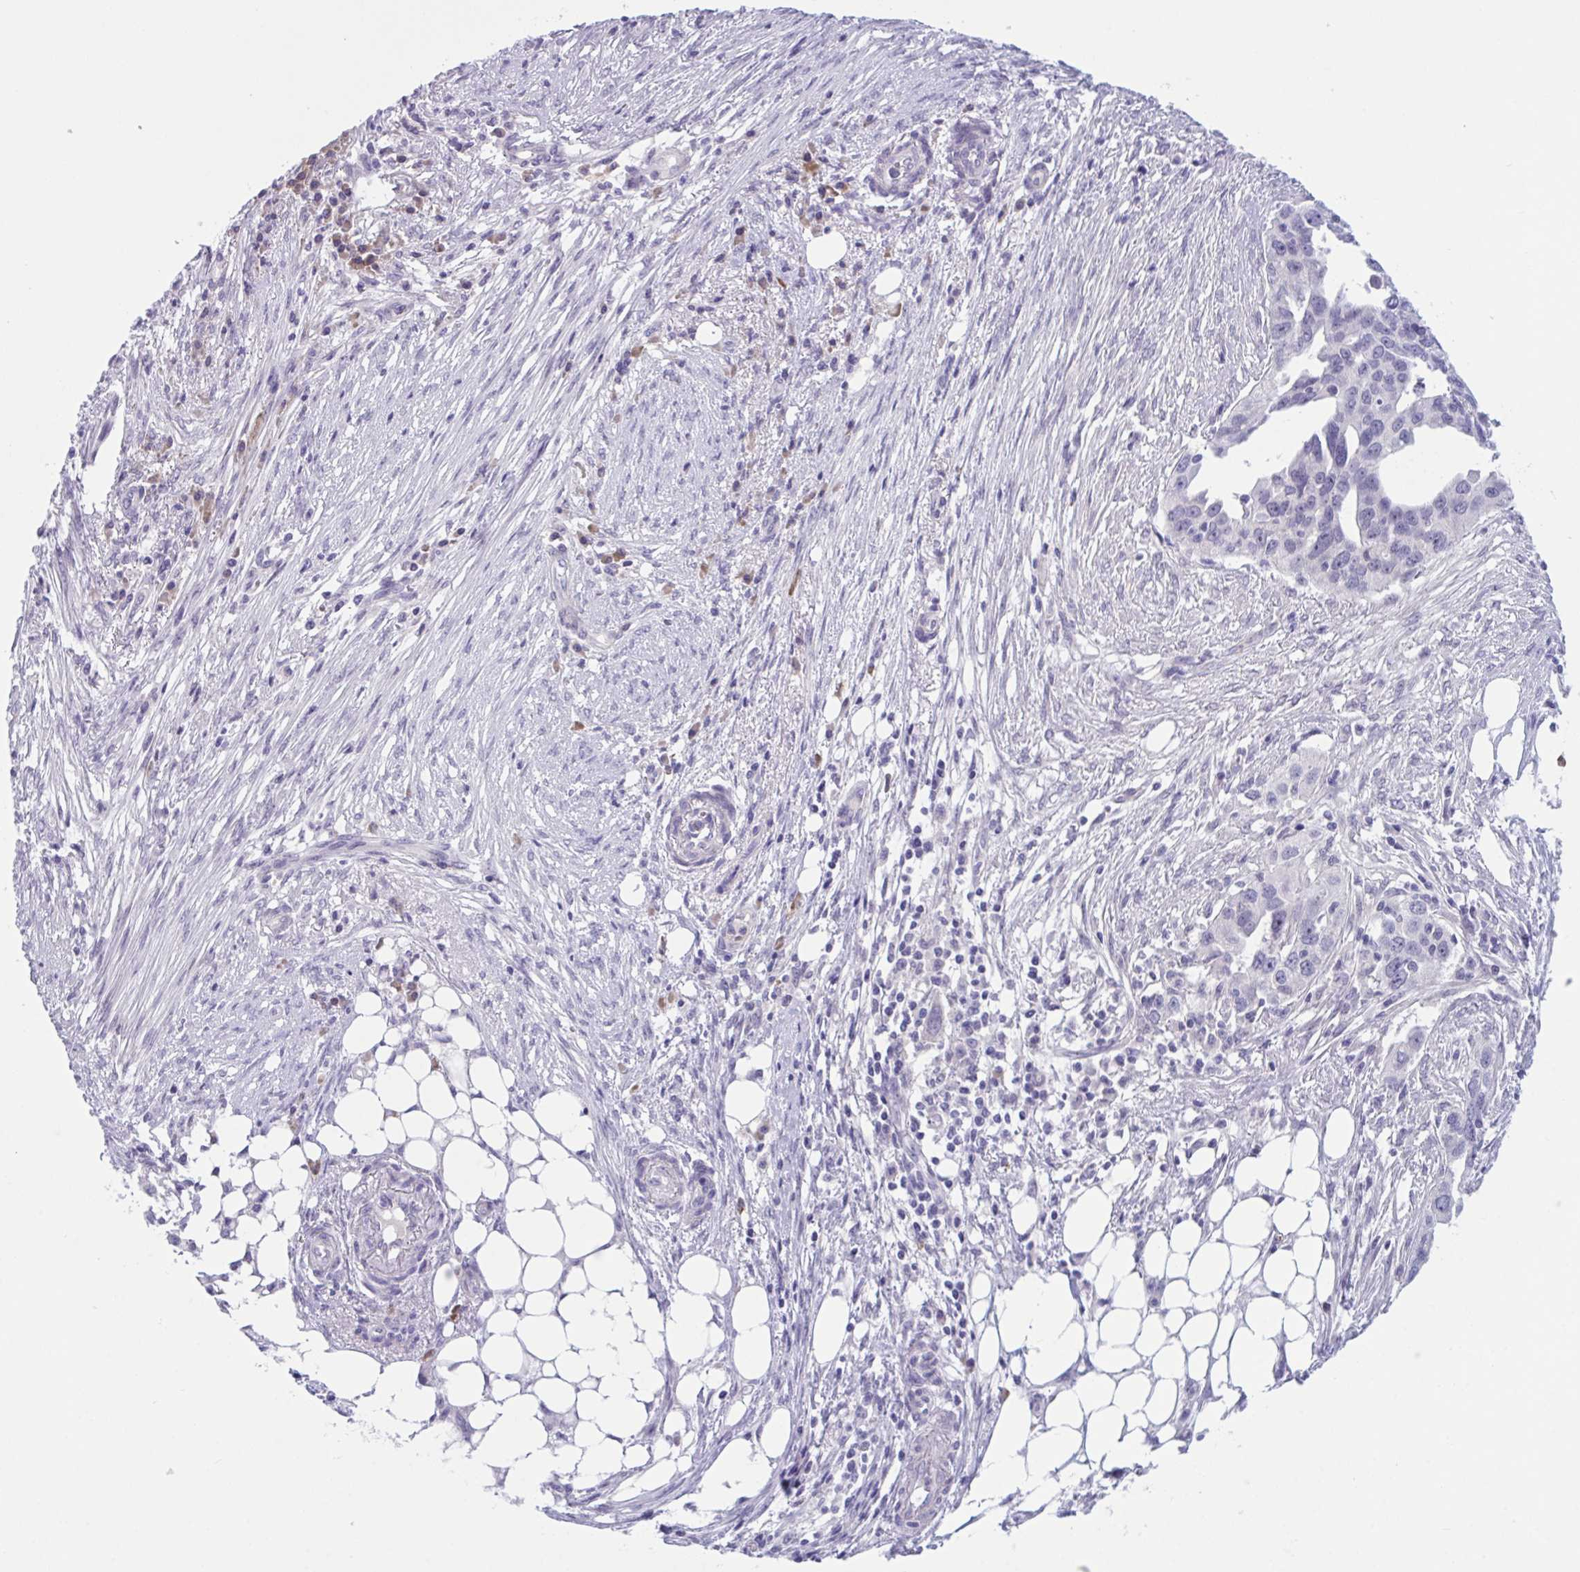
{"staining": {"intensity": "negative", "quantity": "none", "location": "none"}, "tissue": "ovarian cancer", "cell_type": "Tumor cells", "image_type": "cancer", "snomed": [{"axis": "morphology", "description": "Carcinoma, endometroid"}, {"axis": "morphology", "description": "Cystadenocarcinoma, serous, NOS"}, {"axis": "topography", "description": "Ovary"}], "caption": "Immunohistochemistry (IHC) photomicrograph of neoplastic tissue: human ovarian cancer stained with DAB (3,3'-diaminobenzidine) exhibits no significant protein expression in tumor cells.", "gene": "WNT9B", "patient": {"sex": "female", "age": 45}}